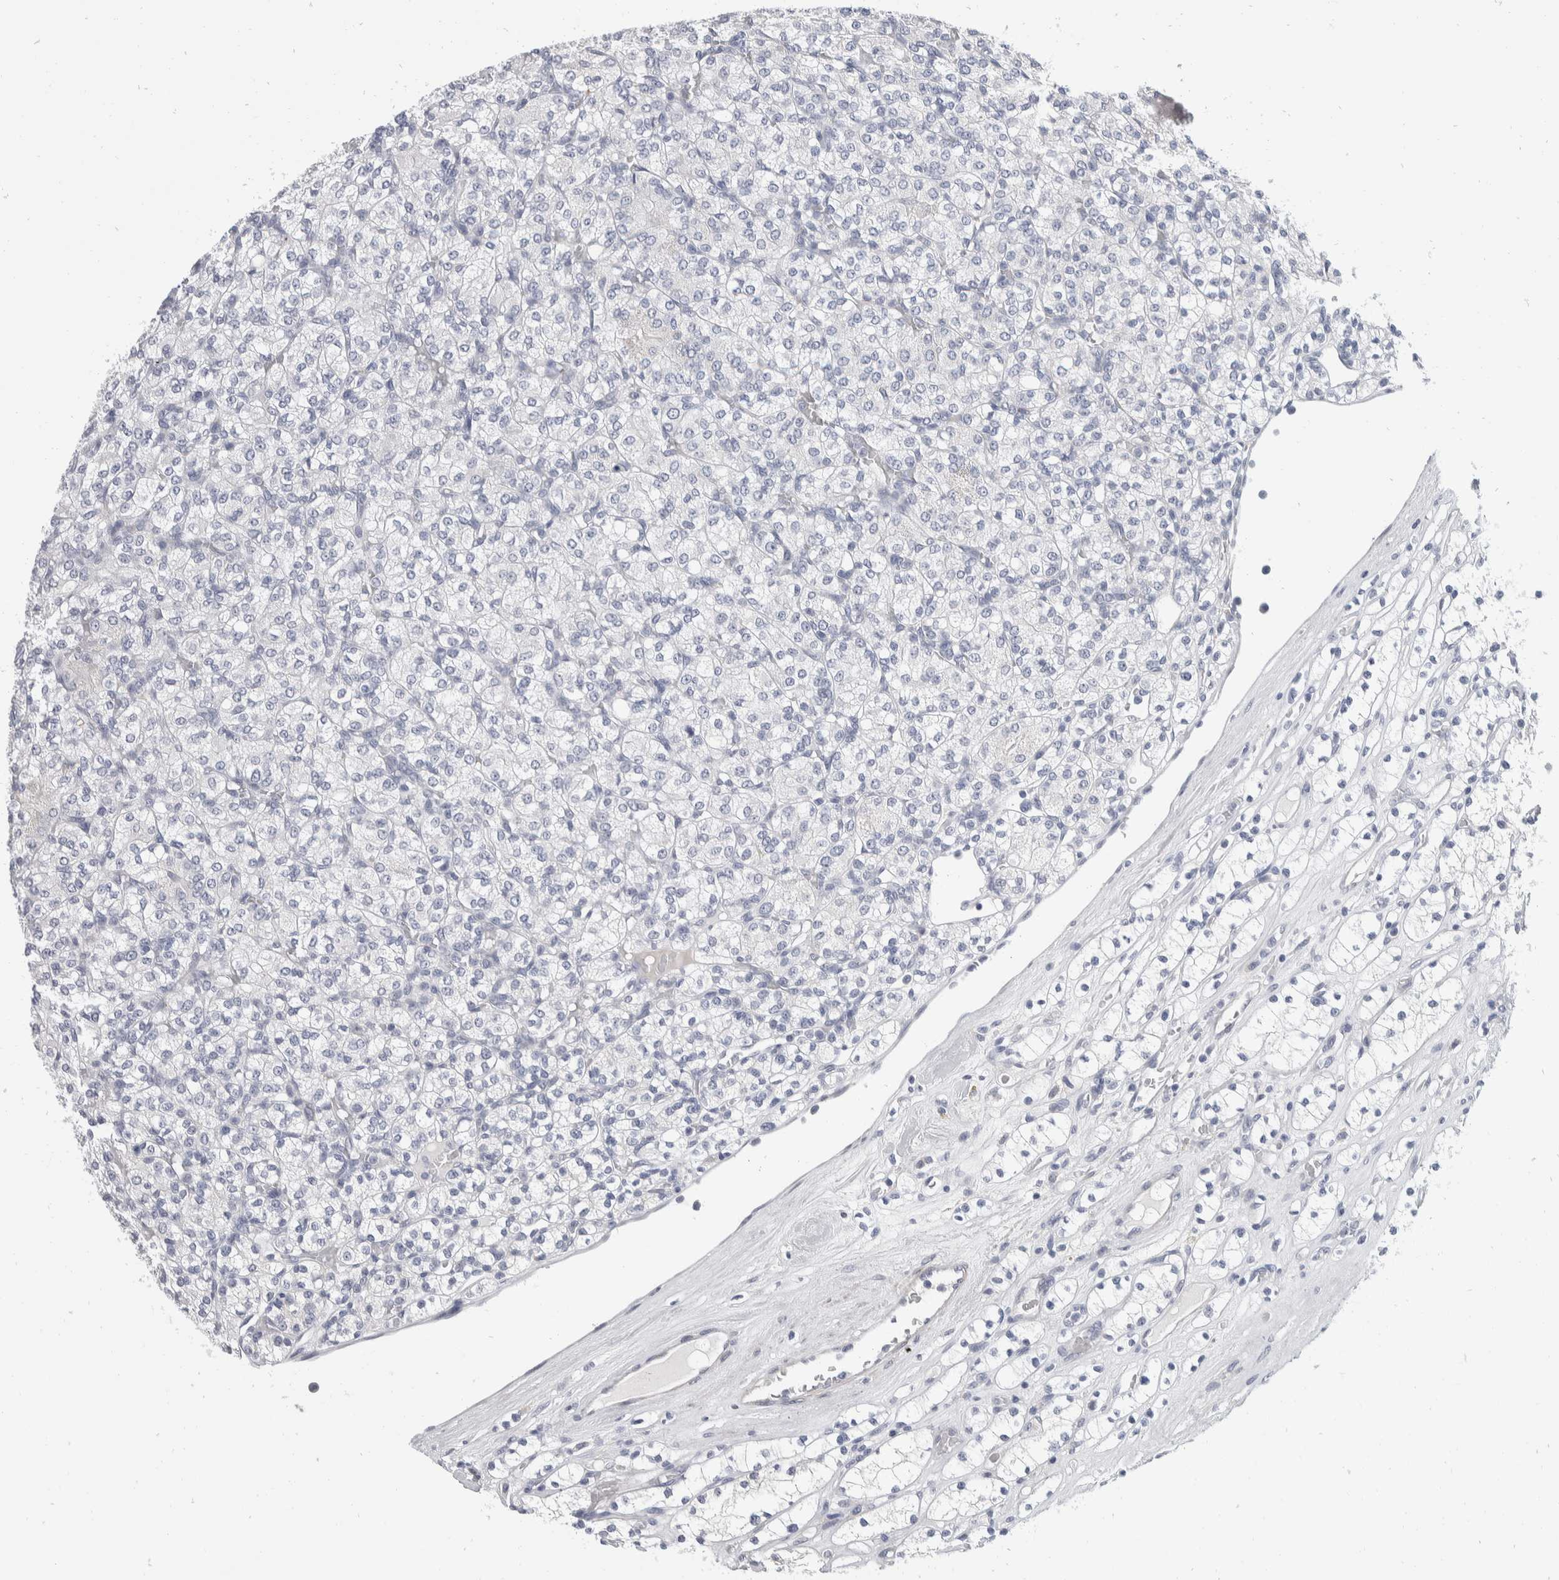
{"staining": {"intensity": "negative", "quantity": "none", "location": "none"}, "tissue": "renal cancer", "cell_type": "Tumor cells", "image_type": "cancer", "snomed": [{"axis": "morphology", "description": "Adenocarcinoma, NOS"}, {"axis": "topography", "description": "Kidney"}], "caption": "Renal adenocarcinoma was stained to show a protein in brown. There is no significant staining in tumor cells. Nuclei are stained in blue.", "gene": "CATSPERD", "patient": {"sex": "male", "age": 77}}